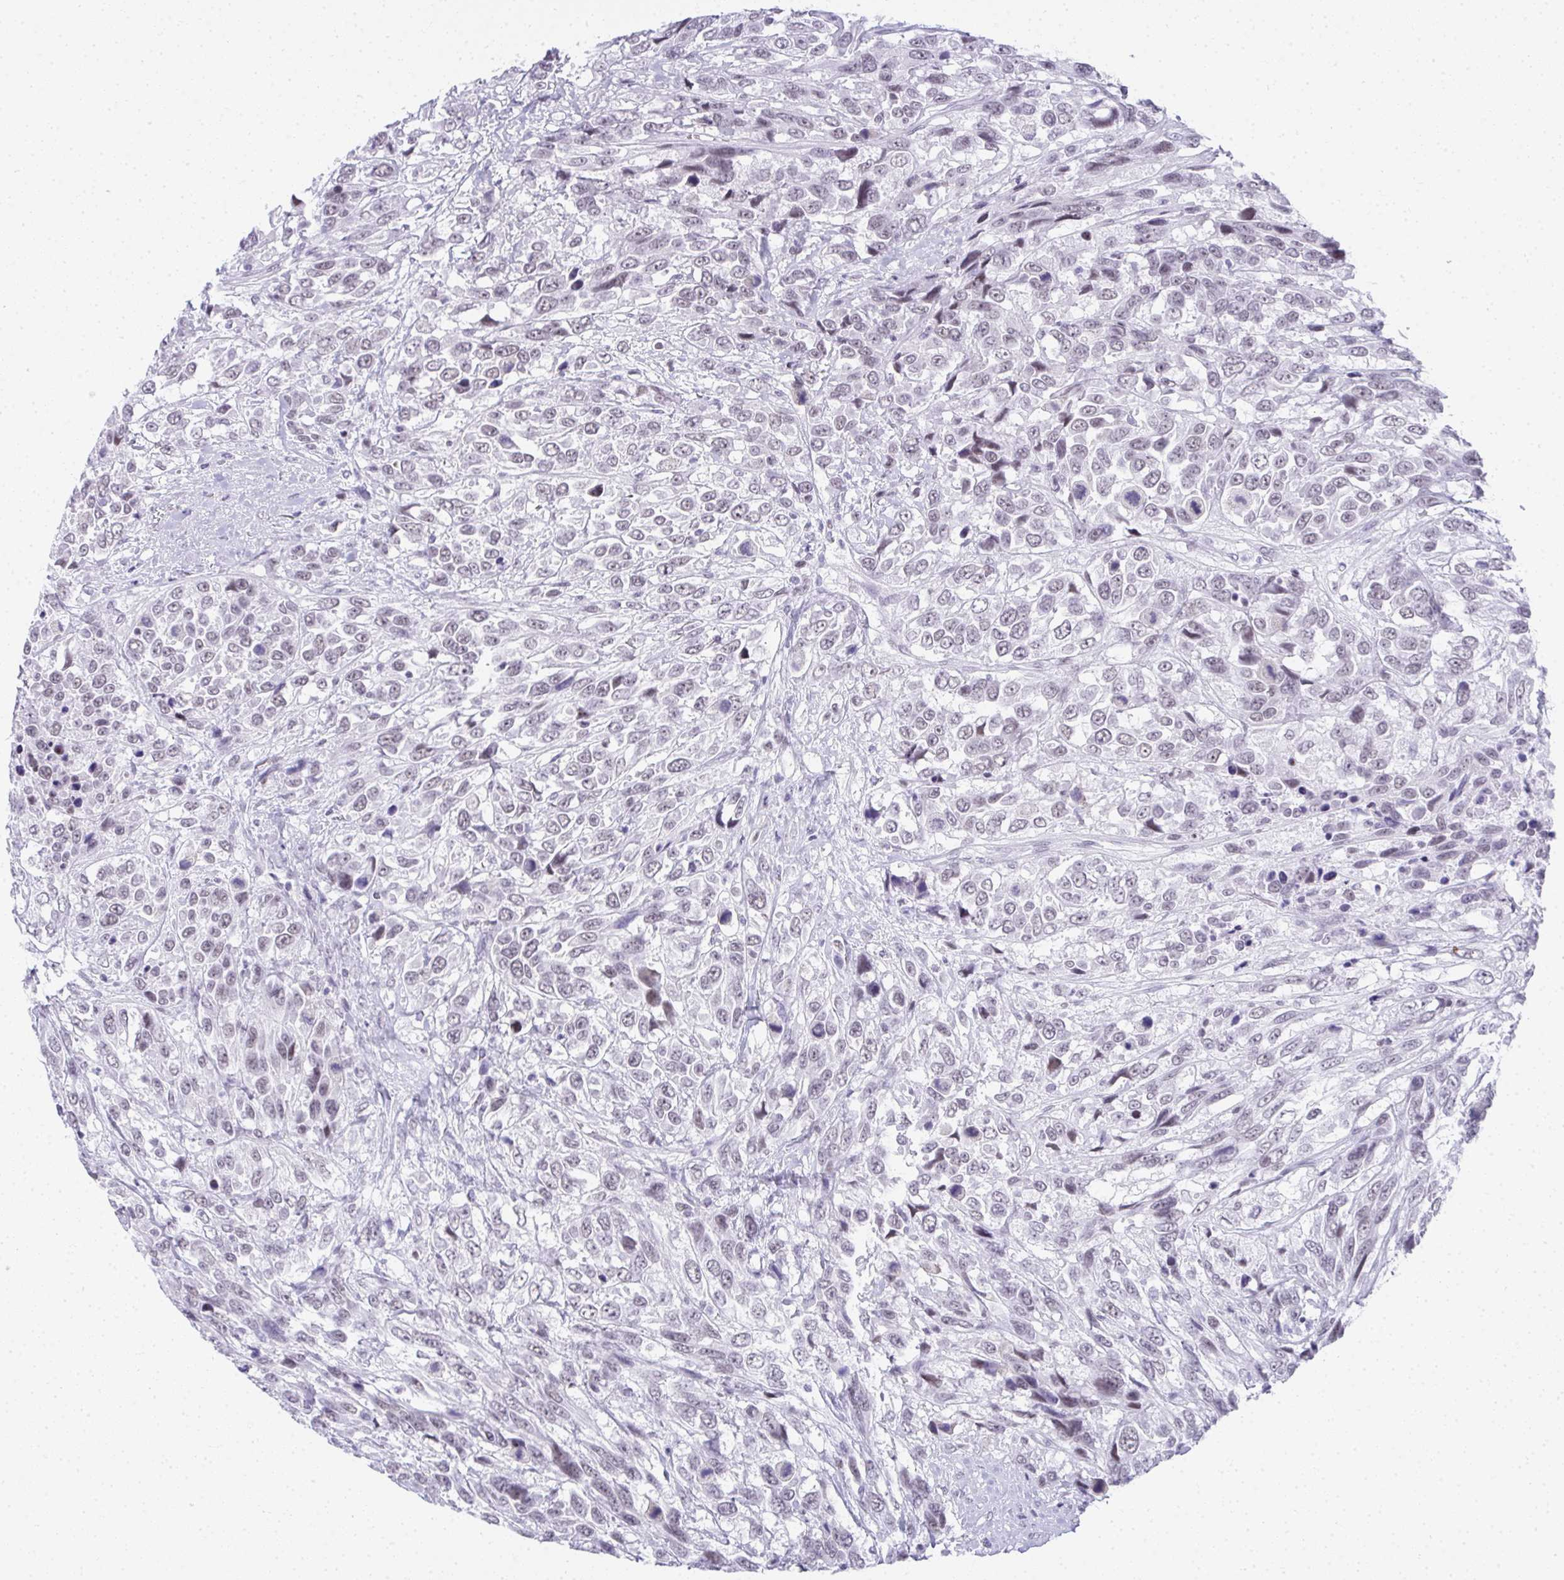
{"staining": {"intensity": "weak", "quantity": "<25%", "location": "nuclear"}, "tissue": "urothelial cancer", "cell_type": "Tumor cells", "image_type": "cancer", "snomed": [{"axis": "morphology", "description": "Urothelial carcinoma, High grade"}, {"axis": "topography", "description": "Urinary bladder"}], "caption": "Micrograph shows no significant protein positivity in tumor cells of urothelial cancer. (DAB immunohistochemistry, high magnification).", "gene": "PLA2G1B", "patient": {"sex": "female", "age": 70}}